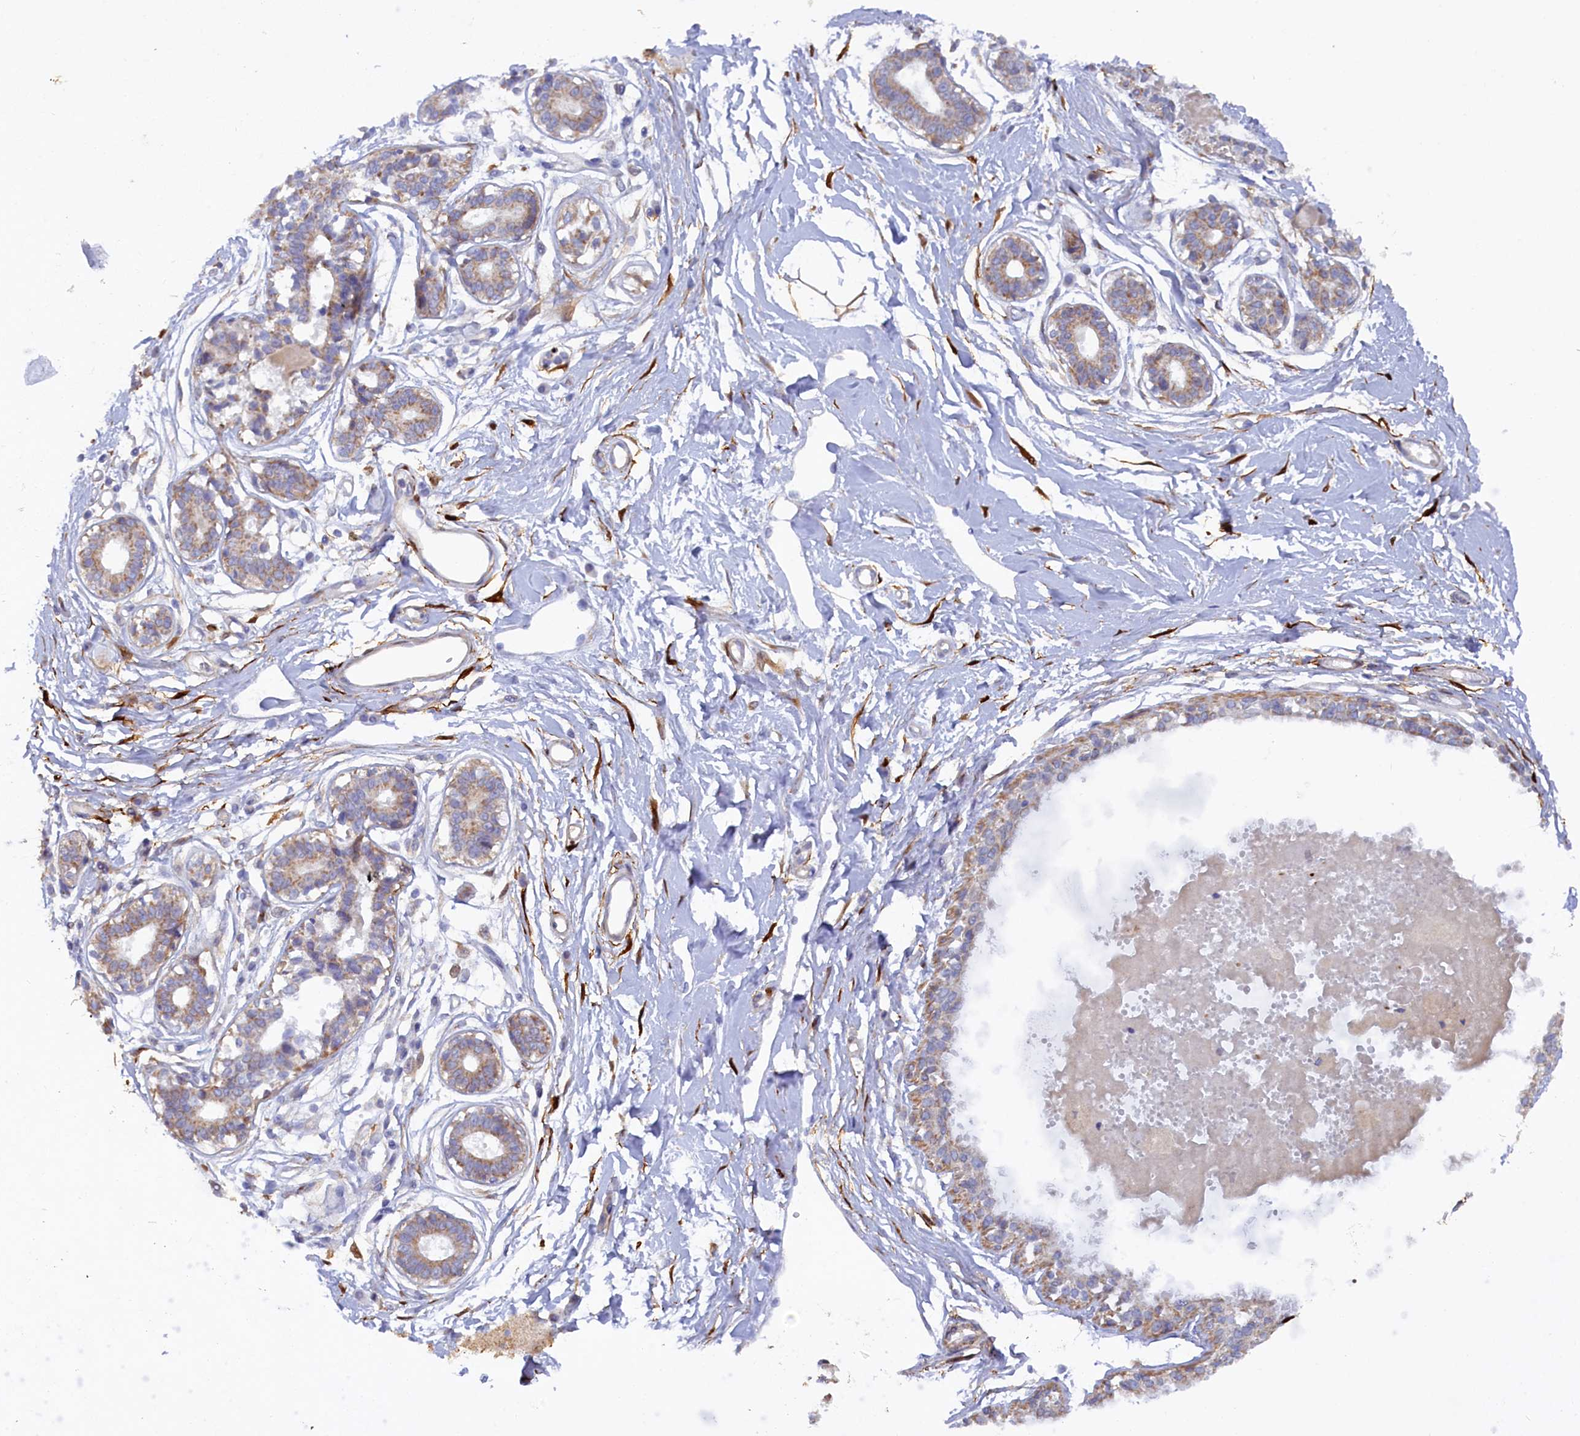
{"staining": {"intensity": "moderate", "quantity": "<25%", "location": "cytoplasmic/membranous"}, "tissue": "breast", "cell_type": "Adipocytes", "image_type": "normal", "snomed": [{"axis": "morphology", "description": "Normal tissue, NOS"}, {"axis": "topography", "description": "Breast"}], "caption": "IHC of benign human breast reveals low levels of moderate cytoplasmic/membranous positivity in approximately <25% of adipocytes. (Brightfield microscopy of DAB IHC at high magnification).", "gene": "POGLUT3", "patient": {"sex": "female", "age": 45}}